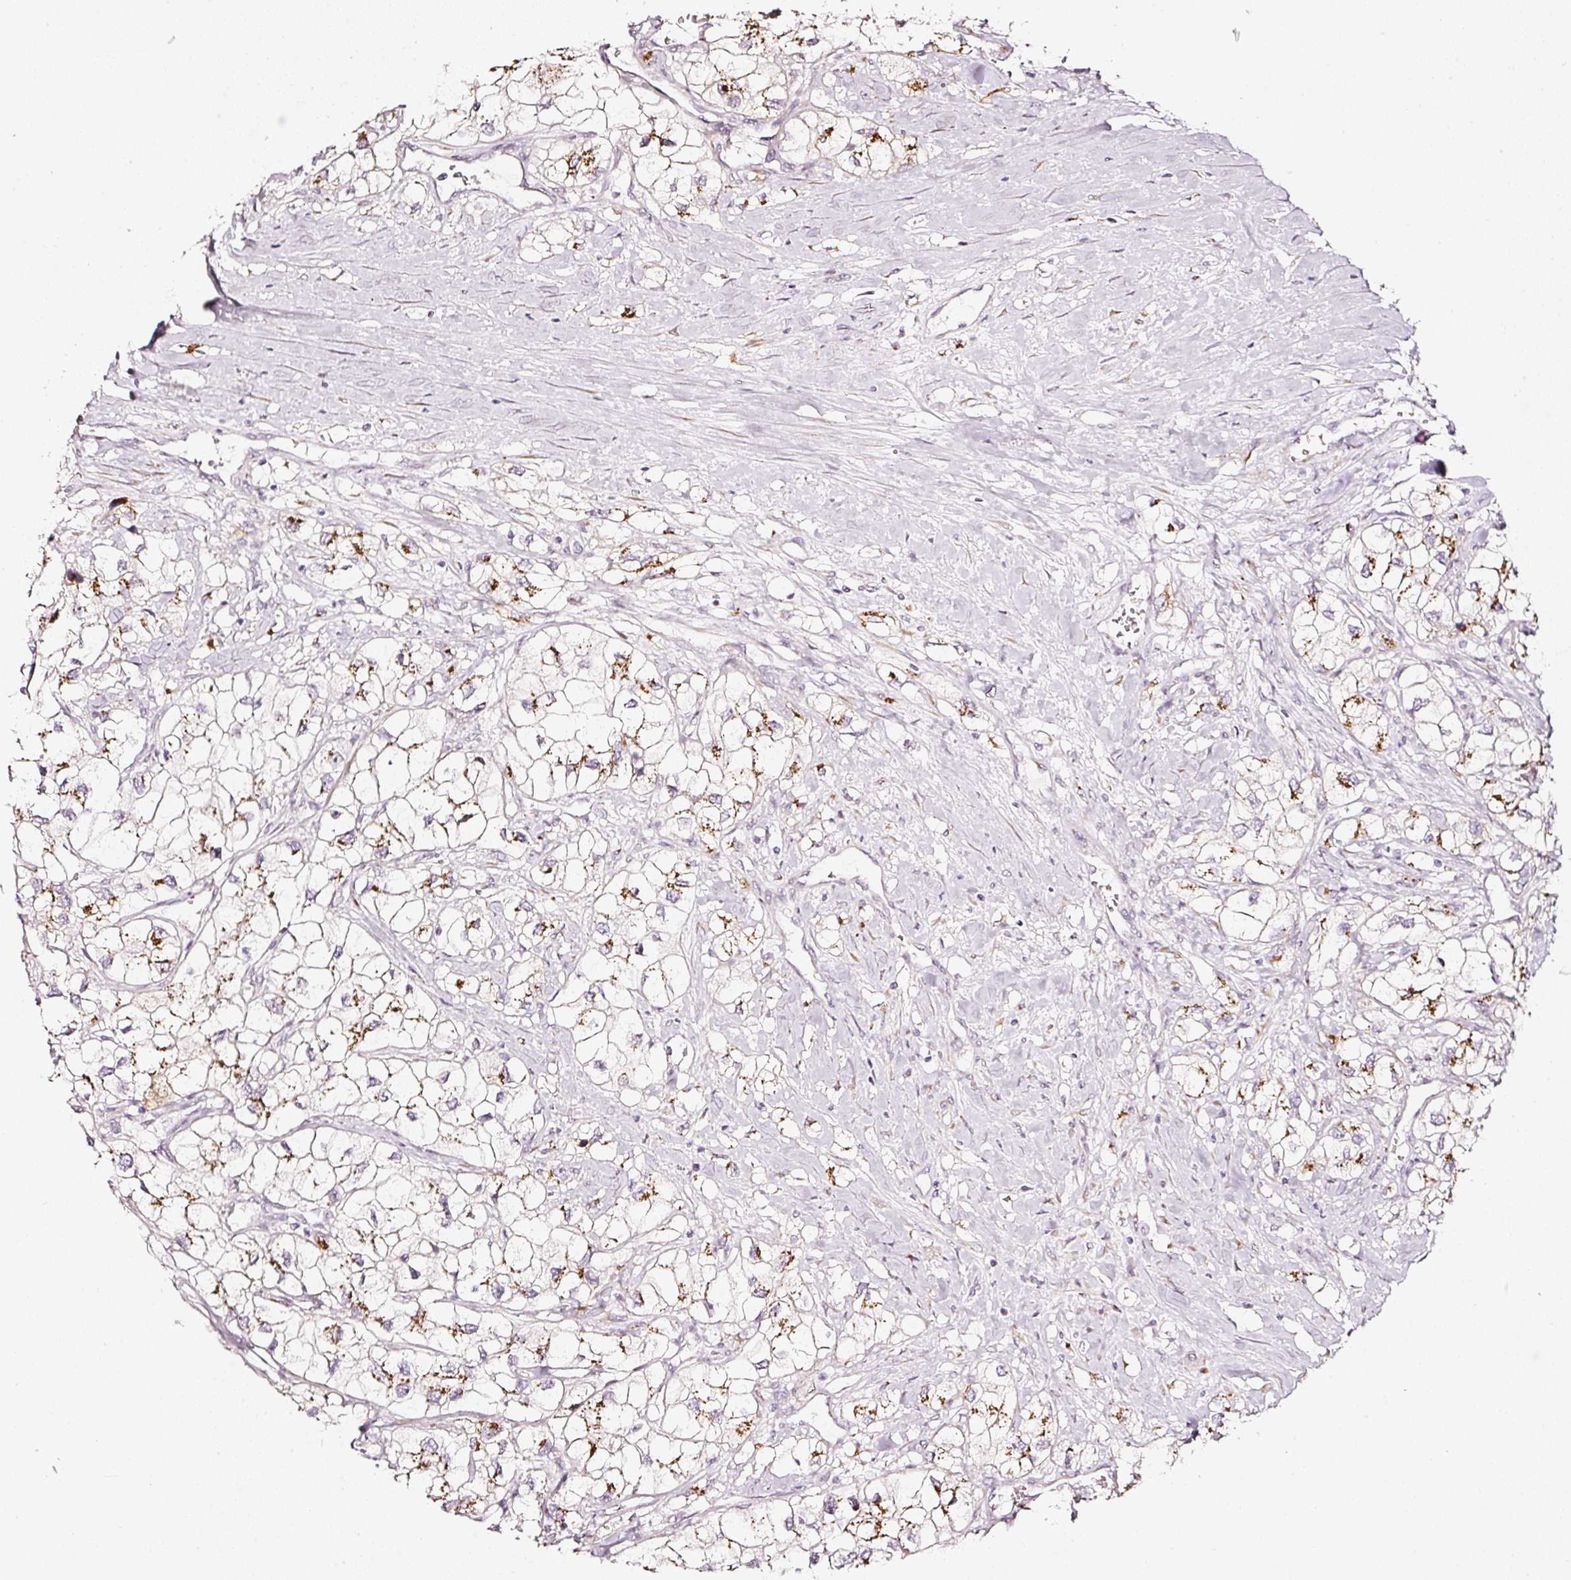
{"staining": {"intensity": "moderate", "quantity": ">75%", "location": "cytoplasmic/membranous"}, "tissue": "renal cancer", "cell_type": "Tumor cells", "image_type": "cancer", "snomed": [{"axis": "morphology", "description": "Adenocarcinoma, NOS"}, {"axis": "topography", "description": "Kidney"}], "caption": "An image of adenocarcinoma (renal) stained for a protein exhibits moderate cytoplasmic/membranous brown staining in tumor cells.", "gene": "SDF4", "patient": {"sex": "male", "age": 59}}